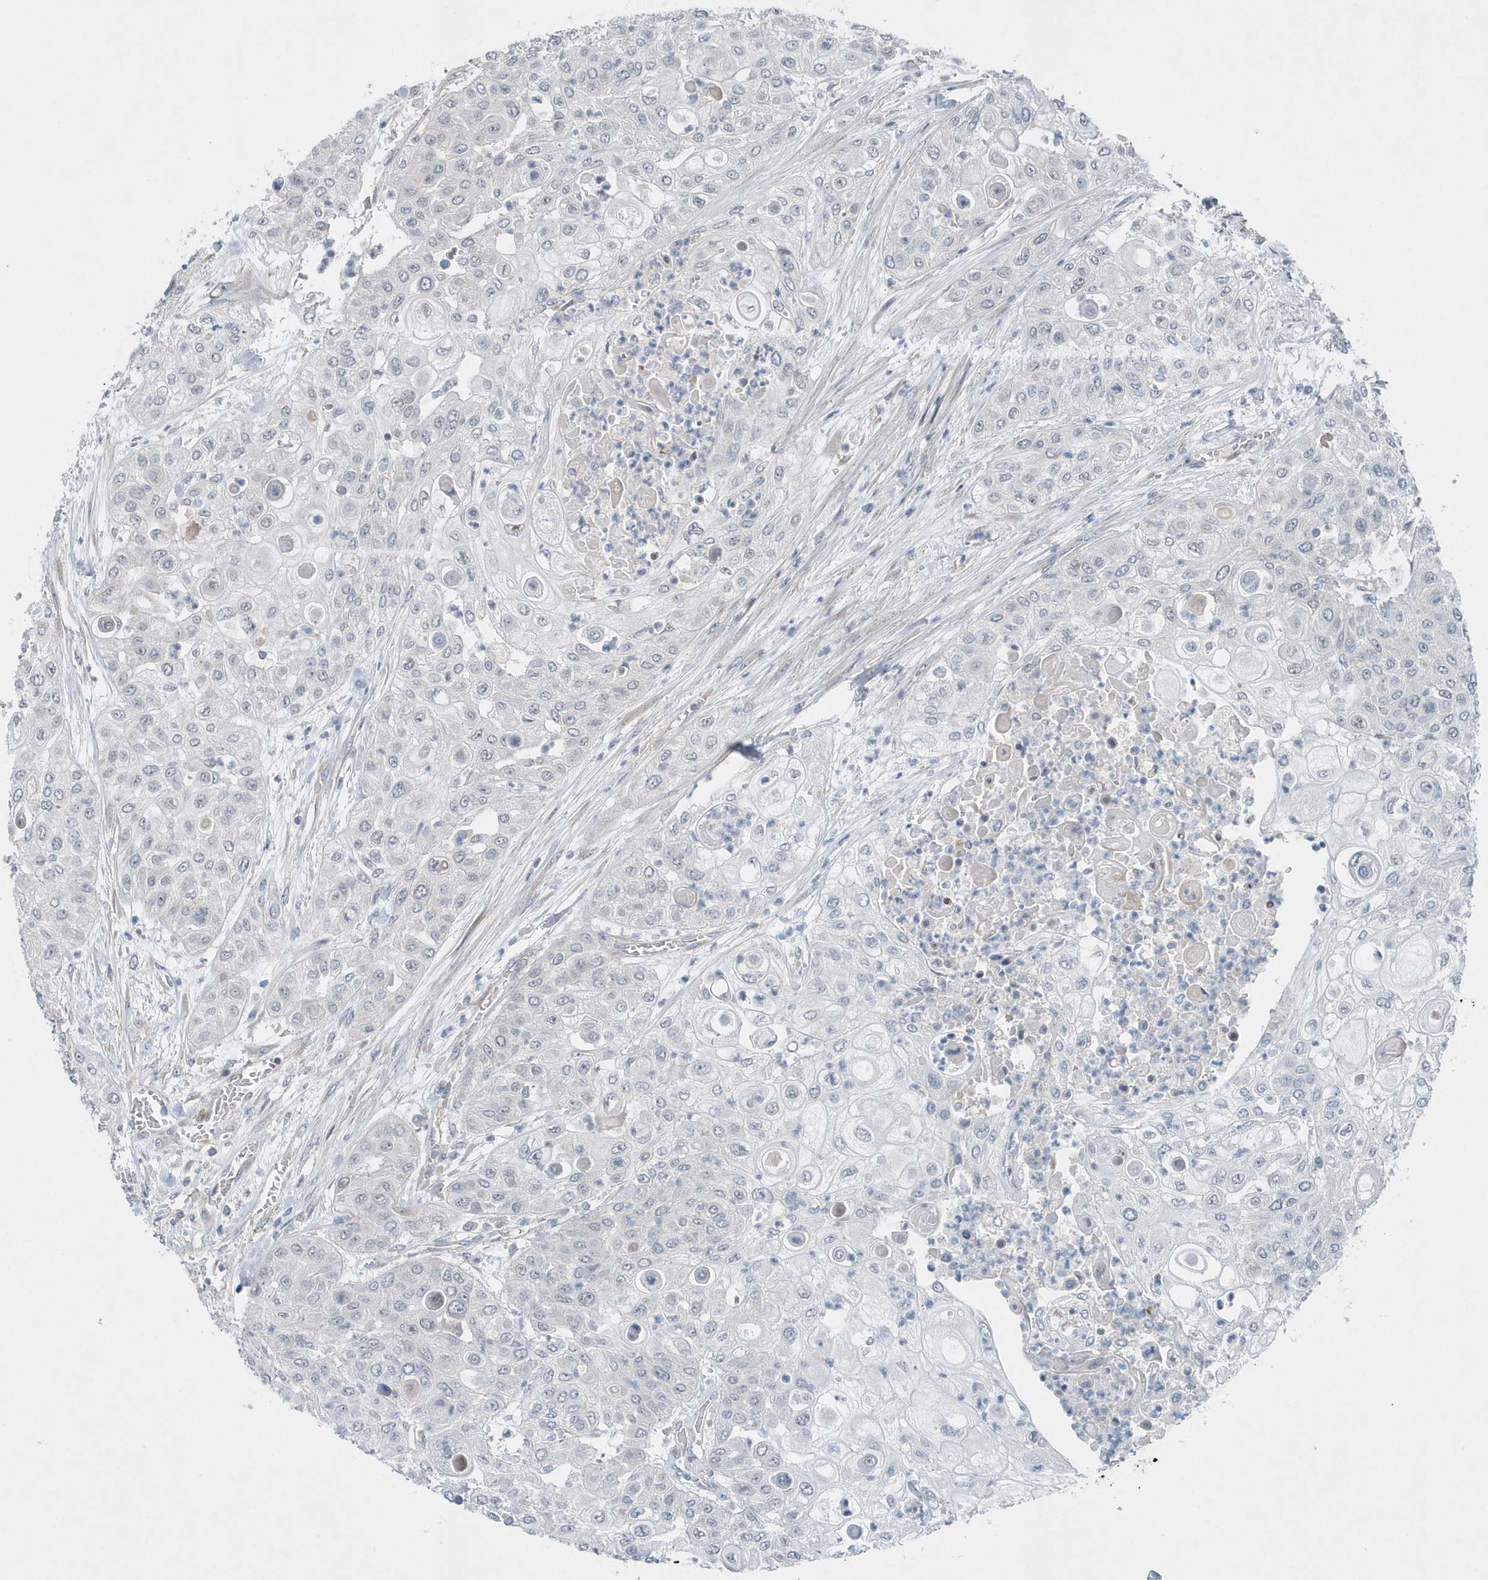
{"staining": {"intensity": "negative", "quantity": "none", "location": "none"}, "tissue": "urothelial cancer", "cell_type": "Tumor cells", "image_type": "cancer", "snomed": [{"axis": "morphology", "description": "Urothelial carcinoma, High grade"}, {"axis": "topography", "description": "Urinary bladder"}], "caption": "A histopathology image of urothelial carcinoma (high-grade) stained for a protein demonstrates no brown staining in tumor cells. The staining is performed using DAB brown chromogen with nuclei counter-stained in using hematoxylin.", "gene": "MCC", "patient": {"sex": "female", "age": 79}}